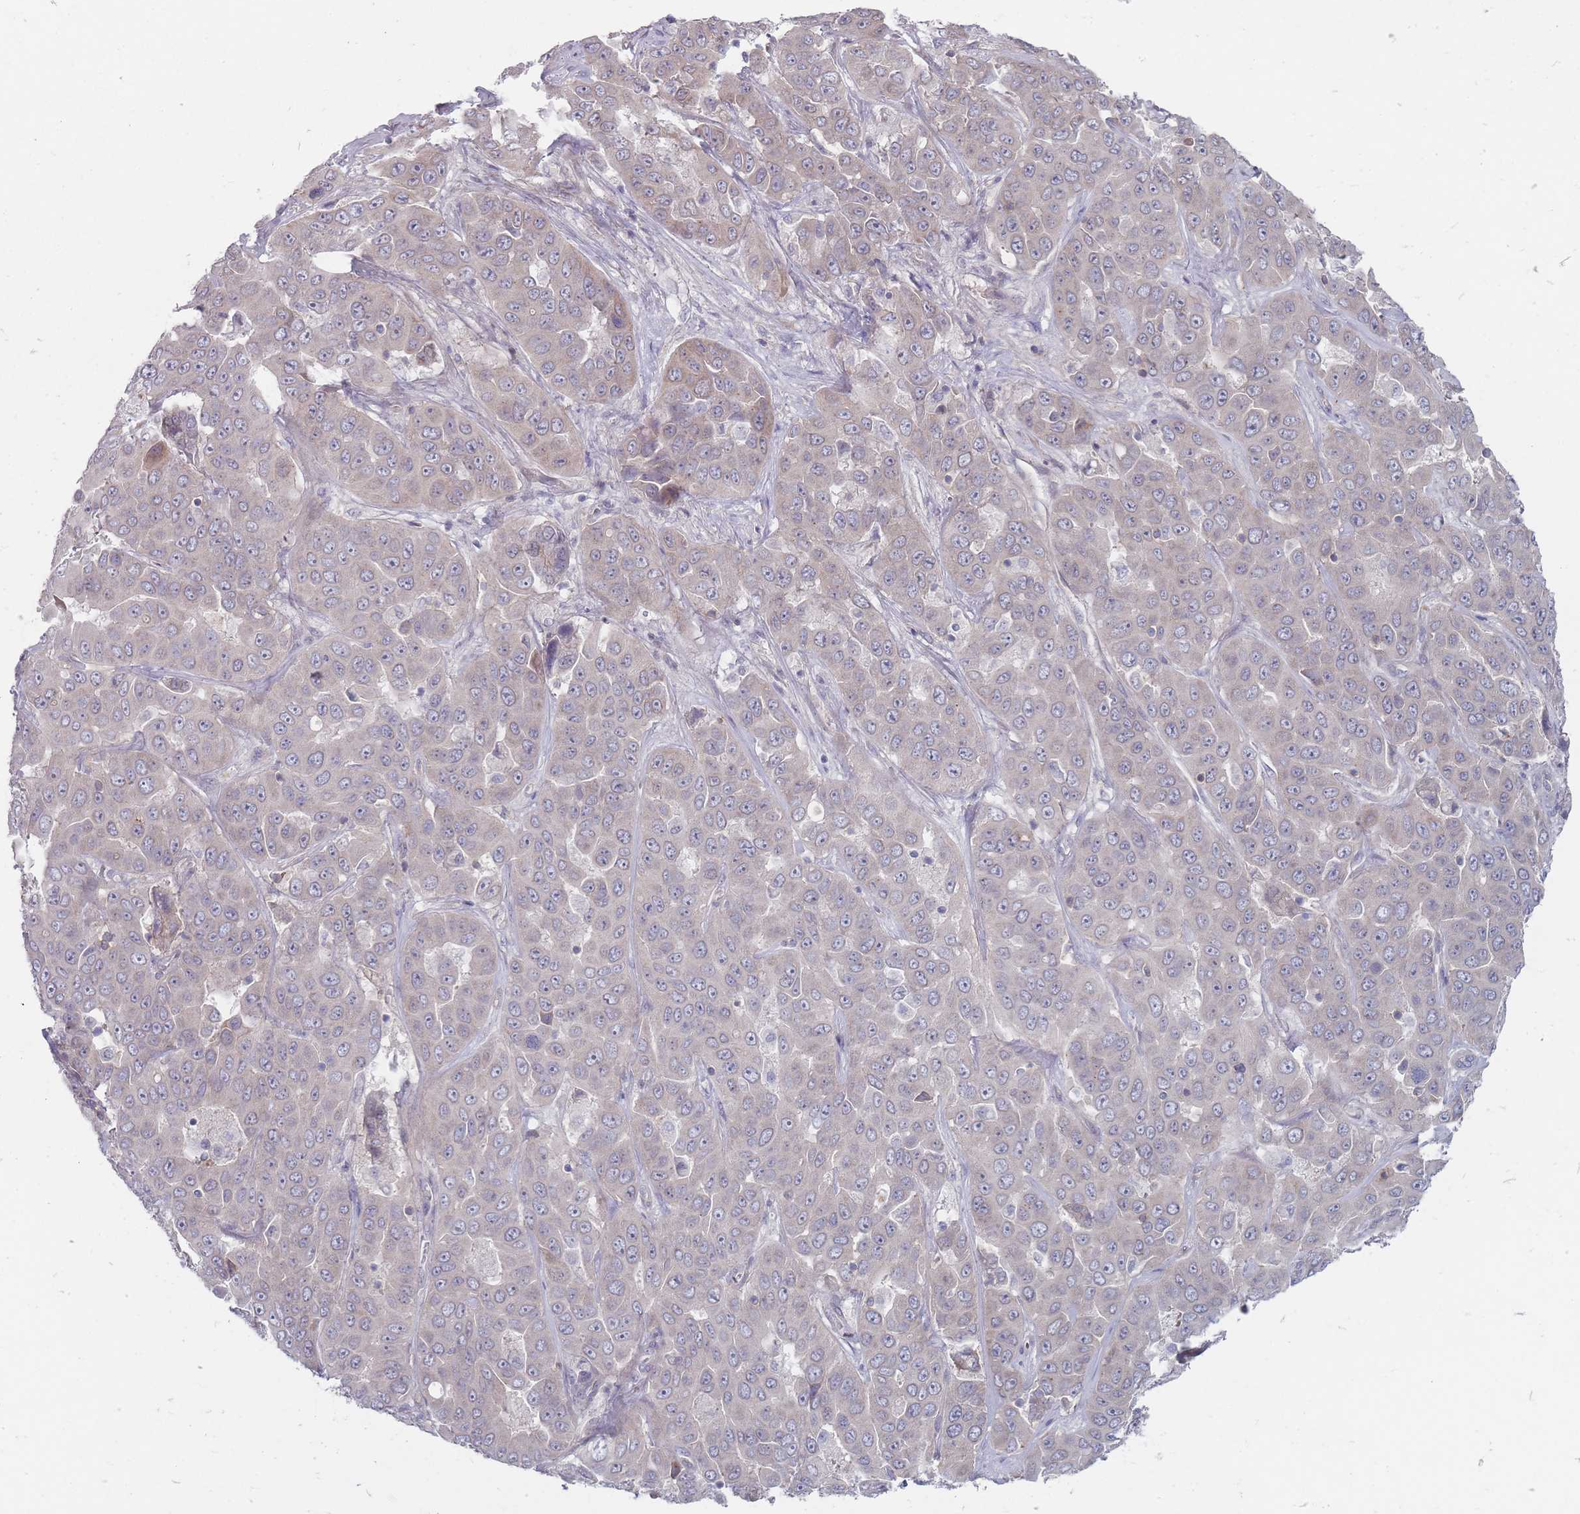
{"staining": {"intensity": "negative", "quantity": "none", "location": "none"}, "tissue": "liver cancer", "cell_type": "Tumor cells", "image_type": "cancer", "snomed": [{"axis": "morphology", "description": "Cholangiocarcinoma"}, {"axis": "topography", "description": "Liver"}], "caption": "The histopathology image demonstrates no staining of tumor cells in liver cholangiocarcinoma.", "gene": "PCDH12", "patient": {"sex": "female", "age": 52}}